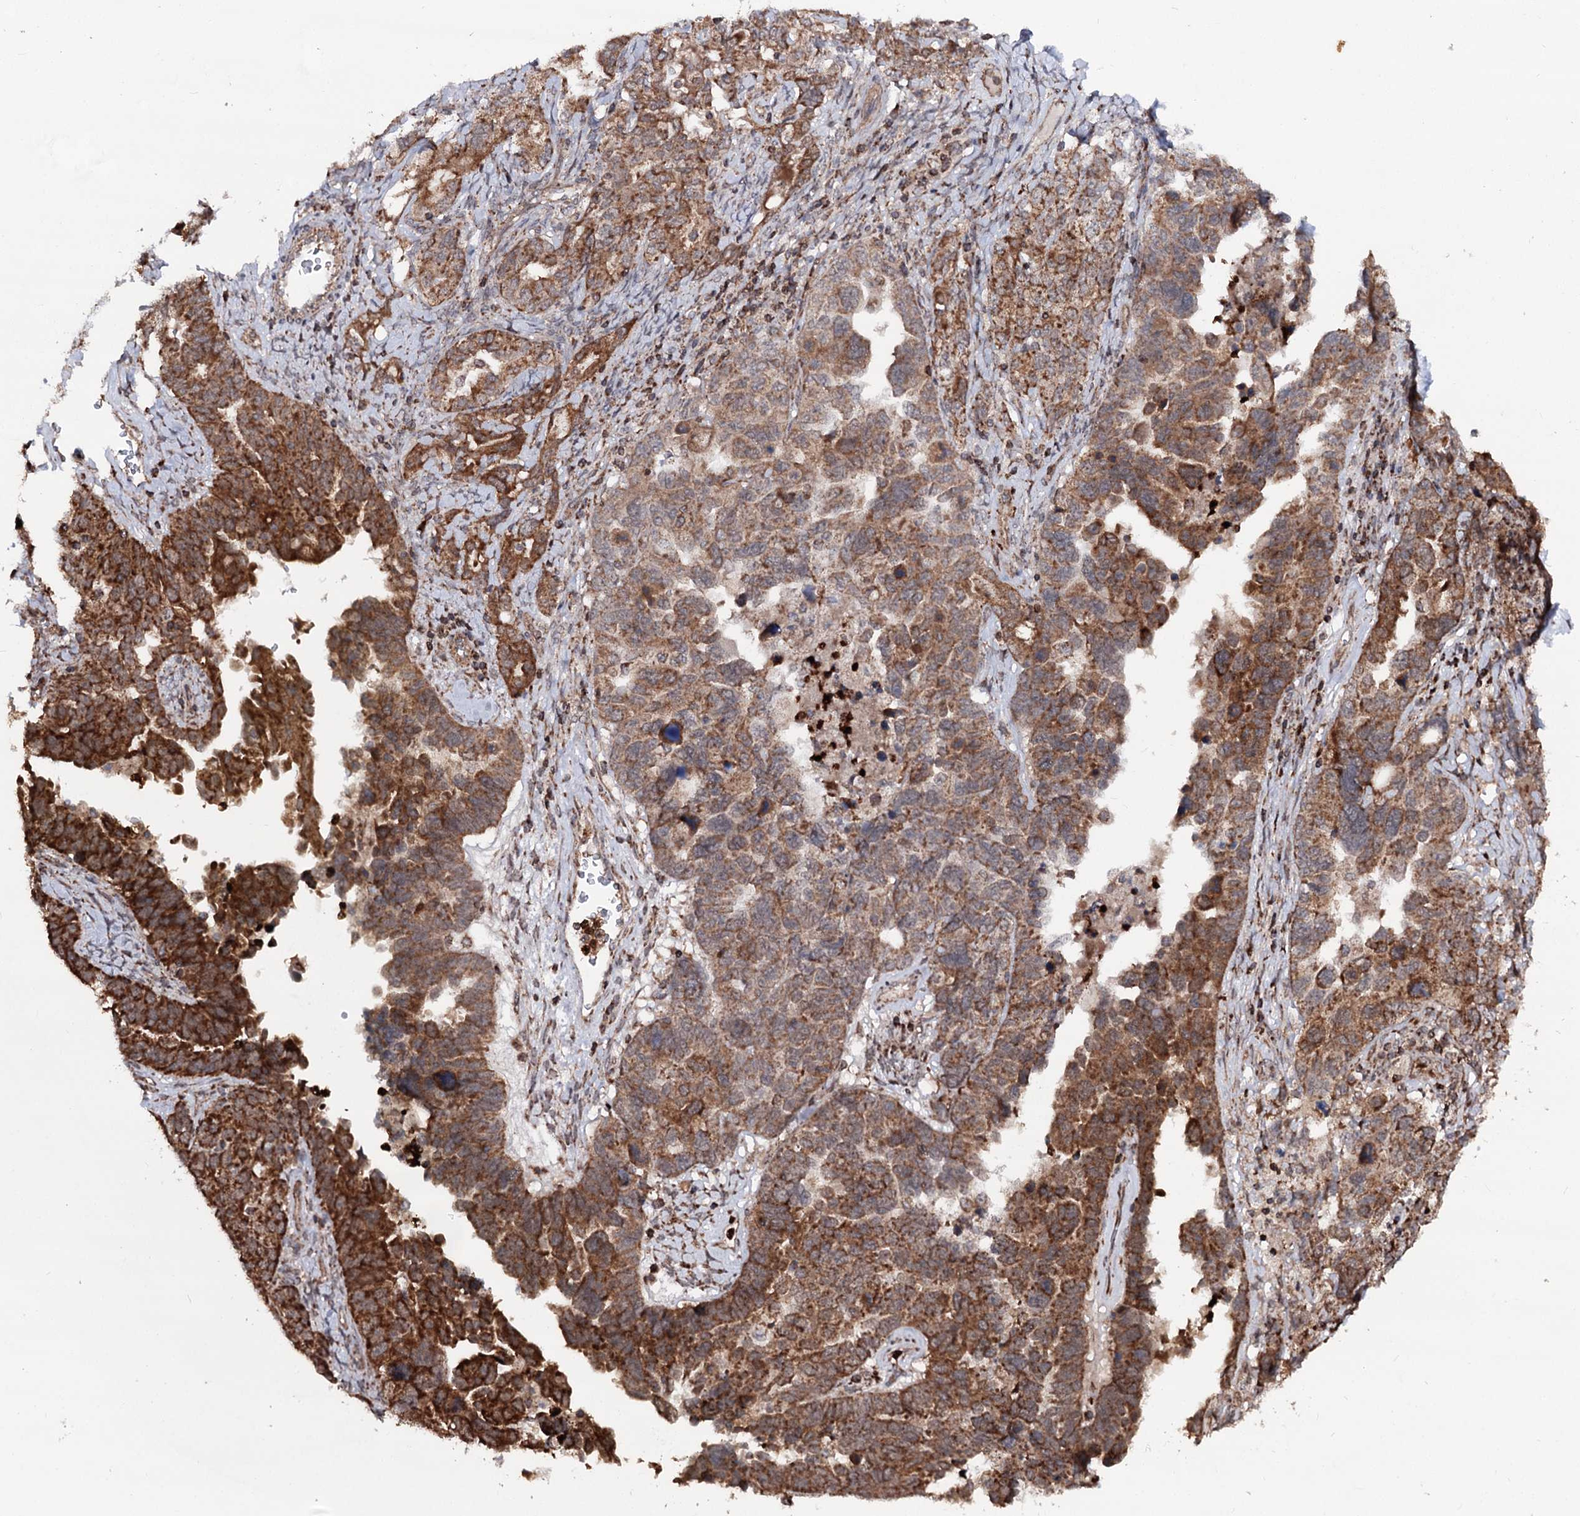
{"staining": {"intensity": "strong", "quantity": ">75%", "location": "cytoplasmic/membranous"}, "tissue": "ovarian cancer", "cell_type": "Tumor cells", "image_type": "cancer", "snomed": [{"axis": "morphology", "description": "Carcinoma, endometroid"}, {"axis": "topography", "description": "Ovary"}], "caption": "A high amount of strong cytoplasmic/membranous staining is seen in approximately >75% of tumor cells in ovarian endometroid carcinoma tissue.", "gene": "FGFR1OP2", "patient": {"sex": "female", "age": 62}}